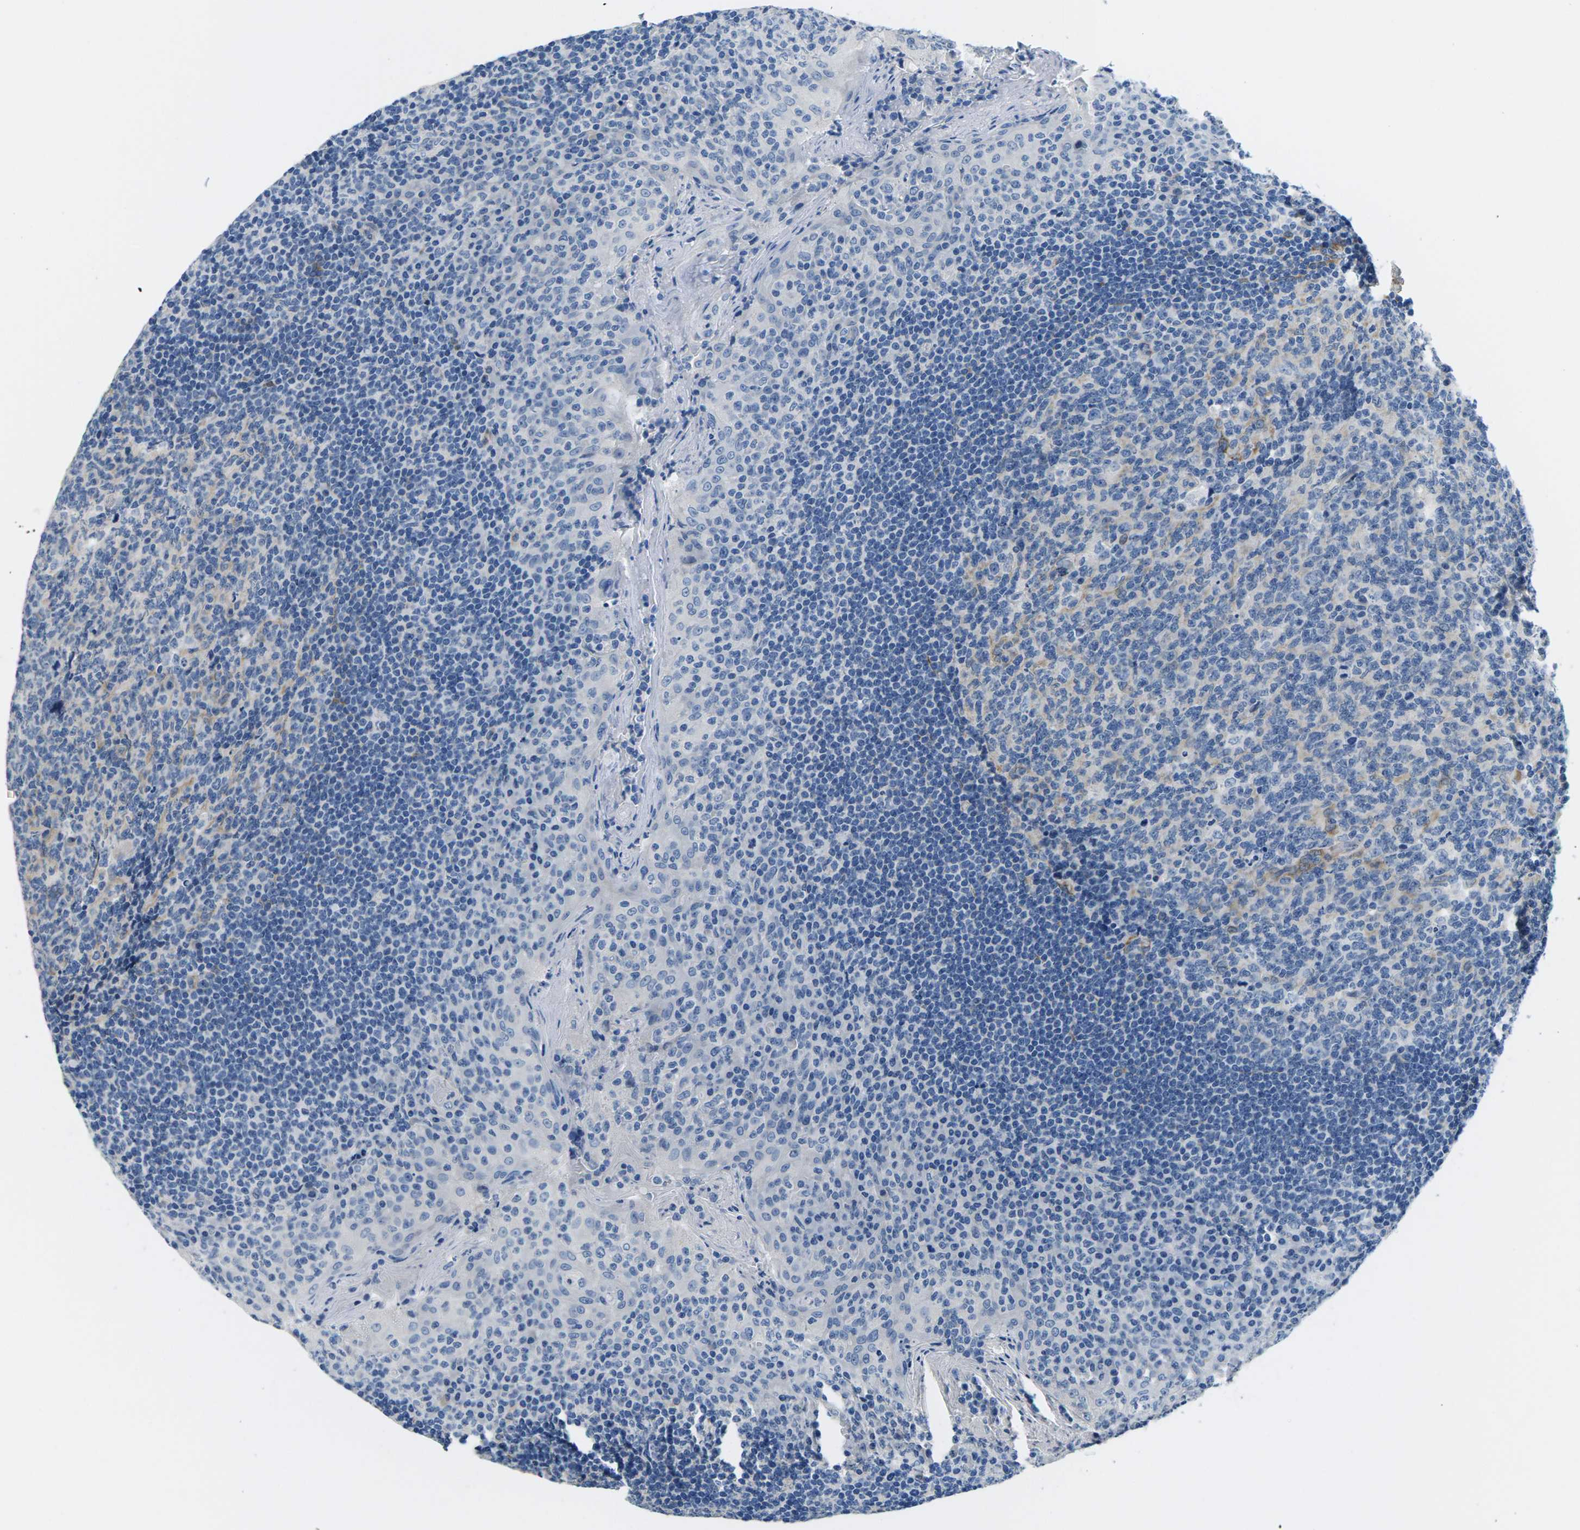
{"staining": {"intensity": "weak", "quantity": "<25%", "location": "cytoplasmic/membranous"}, "tissue": "tonsil", "cell_type": "Germinal center cells", "image_type": "normal", "snomed": [{"axis": "morphology", "description": "Normal tissue, NOS"}, {"axis": "topography", "description": "Tonsil"}], "caption": "IHC photomicrograph of benign human tonsil stained for a protein (brown), which shows no staining in germinal center cells.", "gene": "TSPAN2", "patient": {"sex": "male", "age": 17}}